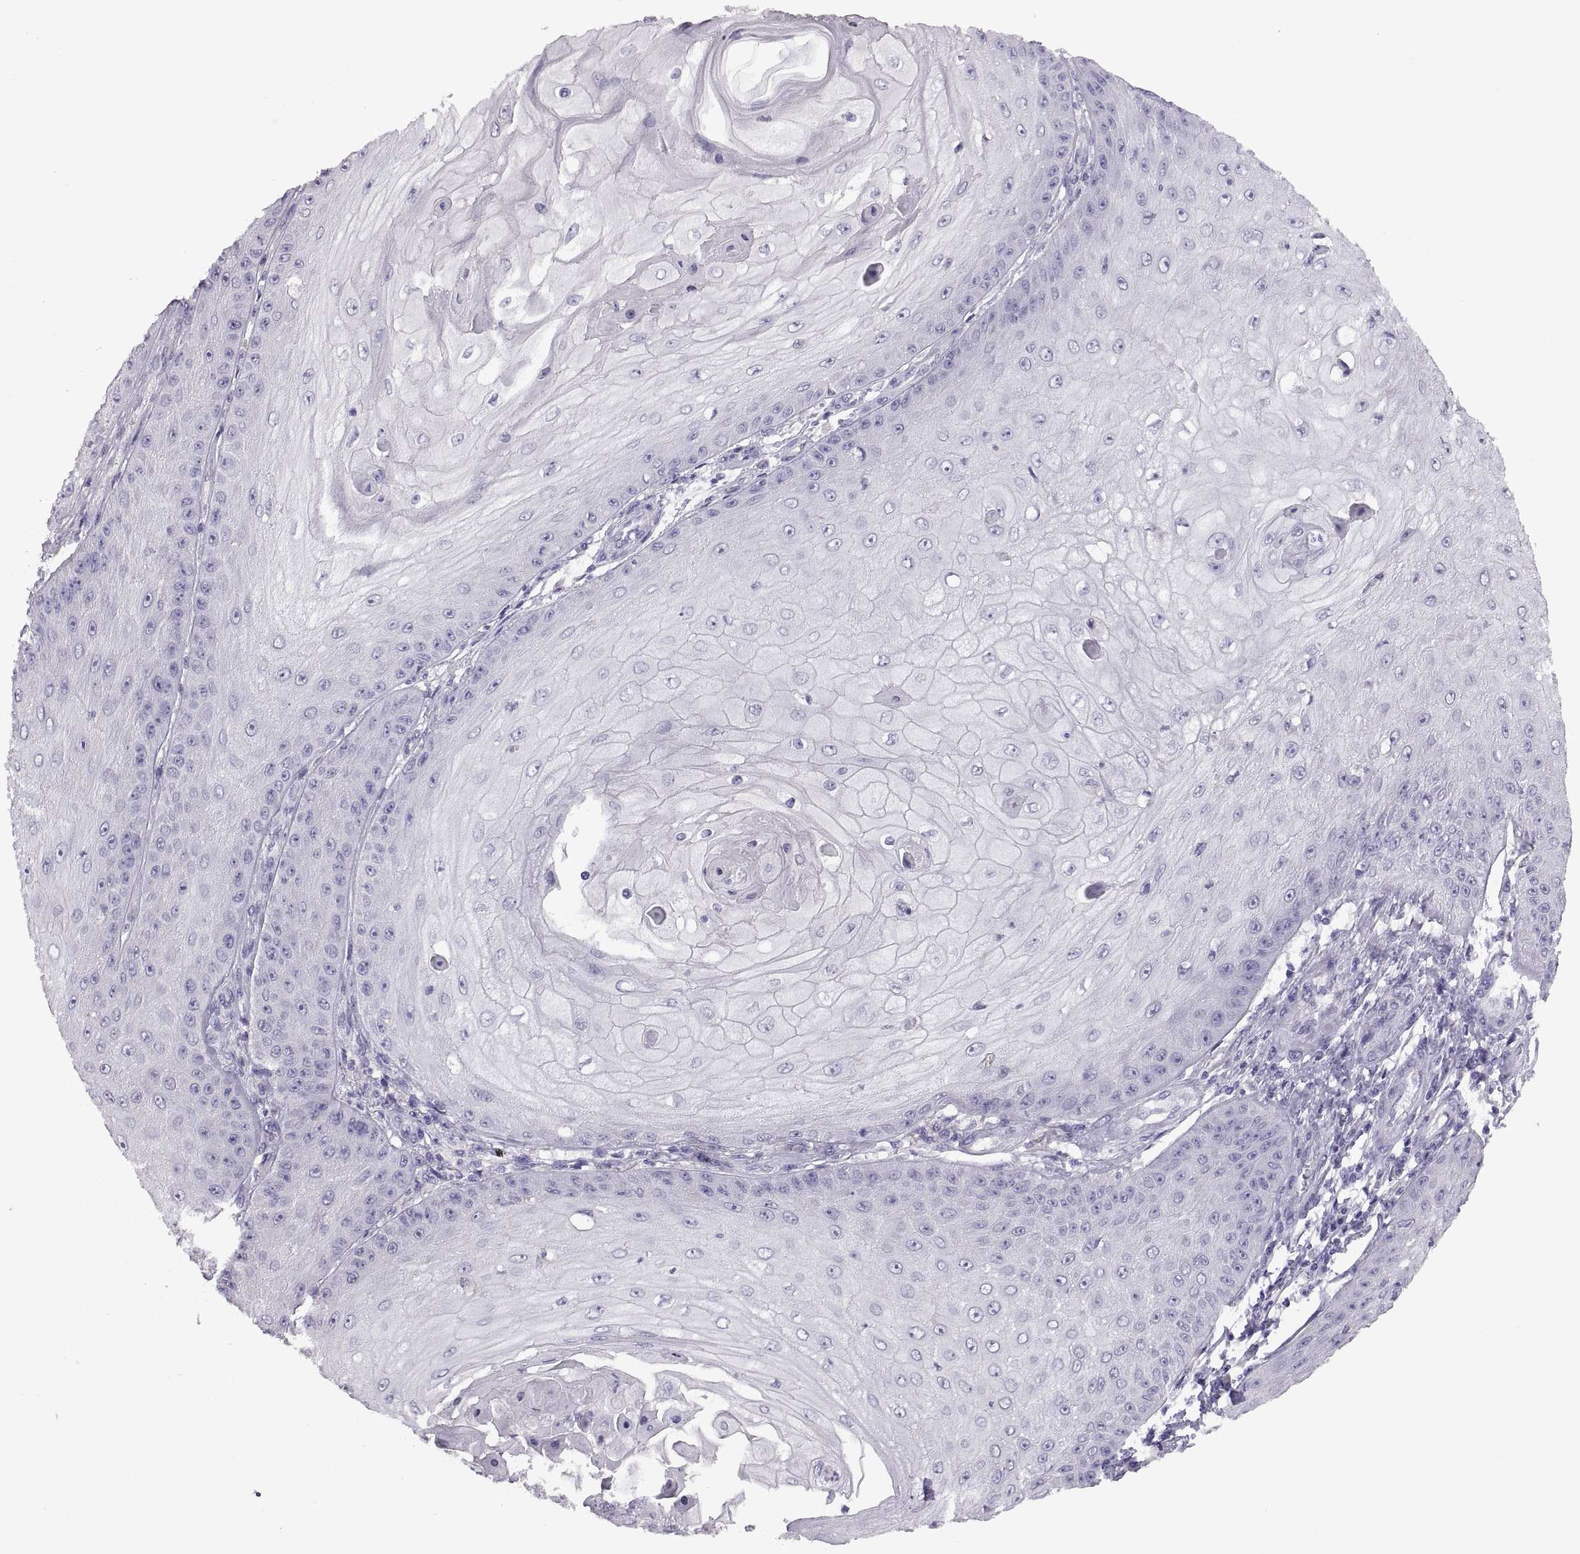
{"staining": {"intensity": "negative", "quantity": "none", "location": "none"}, "tissue": "skin cancer", "cell_type": "Tumor cells", "image_type": "cancer", "snomed": [{"axis": "morphology", "description": "Squamous cell carcinoma, NOS"}, {"axis": "topography", "description": "Skin"}], "caption": "This is an IHC photomicrograph of squamous cell carcinoma (skin). There is no expression in tumor cells.", "gene": "TBX19", "patient": {"sex": "male", "age": 70}}